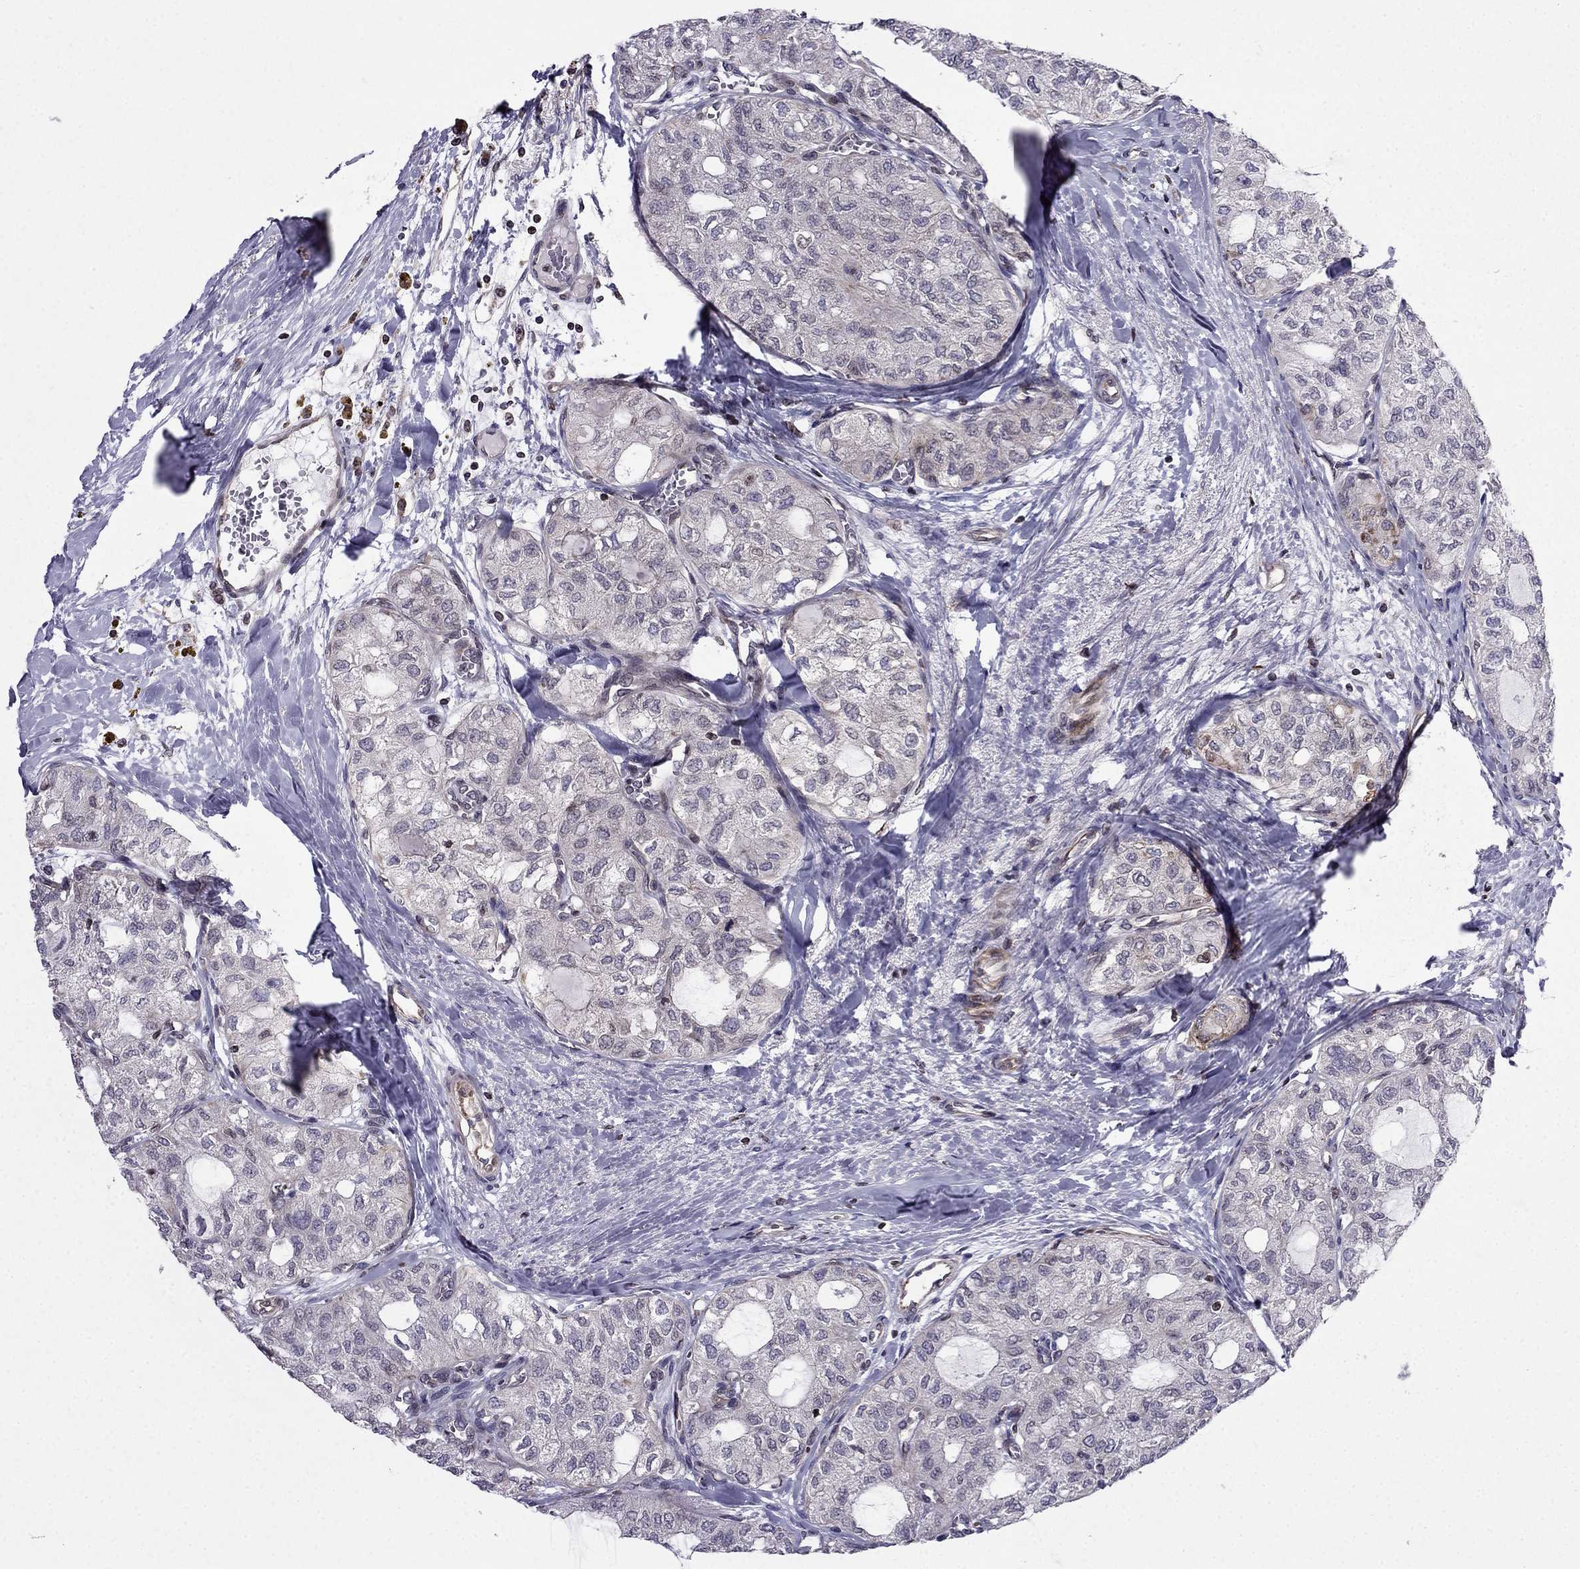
{"staining": {"intensity": "negative", "quantity": "none", "location": "none"}, "tissue": "thyroid cancer", "cell_type": "Tumor cells", "image_type": "cancer", "snomed": [{"axis": "morphology", "description": "Follicular adenoma carcinoma, NOS"}, {"axis": "topography", "description": "Thyroid gland"}], "caption": "The image exhibits no staining of tumor cells in thyroid follicular adenoma carcinoma.", "gene": "CDC42BPA", "patient": {"sex": "male", "age": 75}}